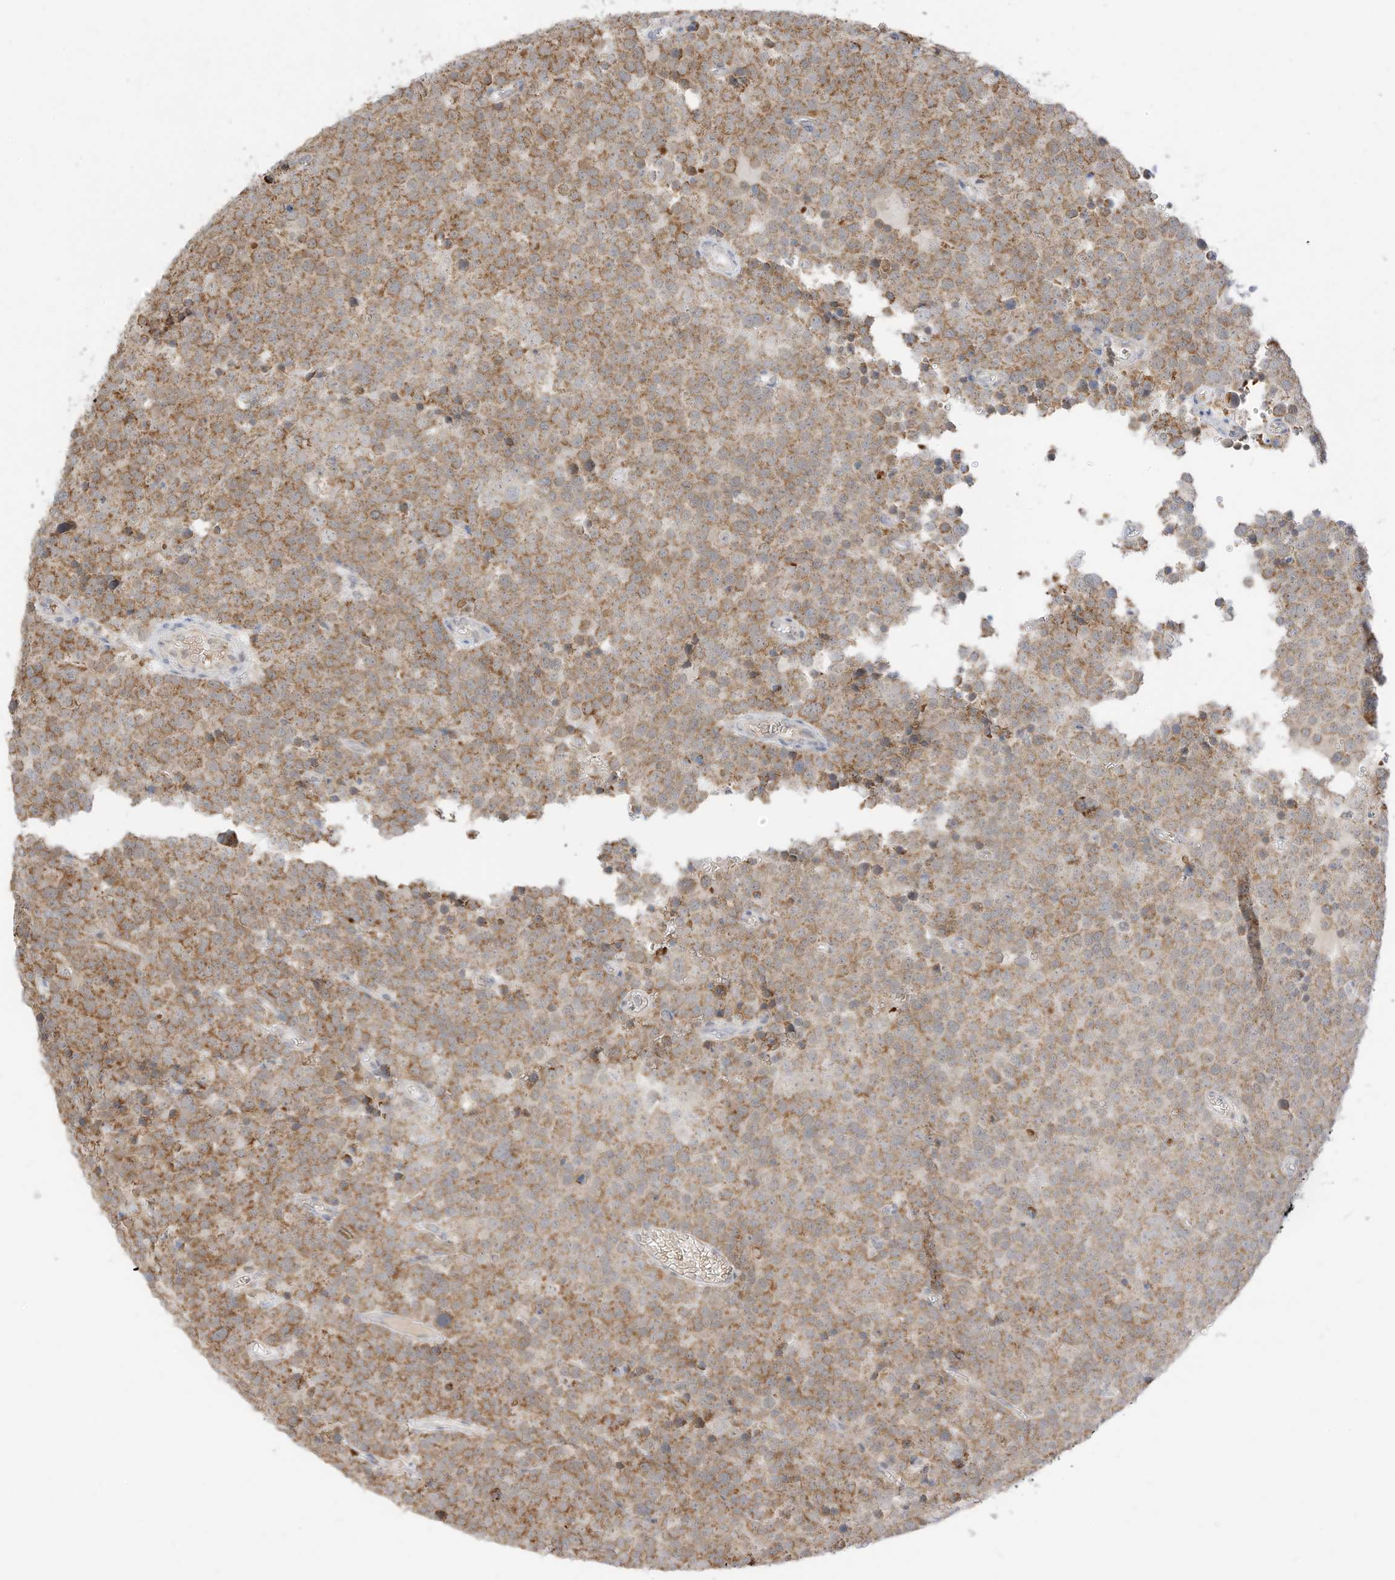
{"staining": {"intensity": "moderate", "quantity": ">75%", "location": "cytoplasmic/membranous"}, "tissue": "testis cancer", "cell_type": "Tumor cells", "image_type": "cancer", "snomed": [{"axis": "morphology", "description": "Seminoma, NOS"}, {"axis": "topography", "description": "Testis"}], "caption": "This photomicrograph reveals testis cancer stained with immunohistochemistry to label a protein in brown. The cytoplasmic/membranous of tumor cells show moderate positivity for the protein. Nuclei are counter-stained blue.", "gene": "MTUS2", "patient": {"sex": "male", "age": 71}}